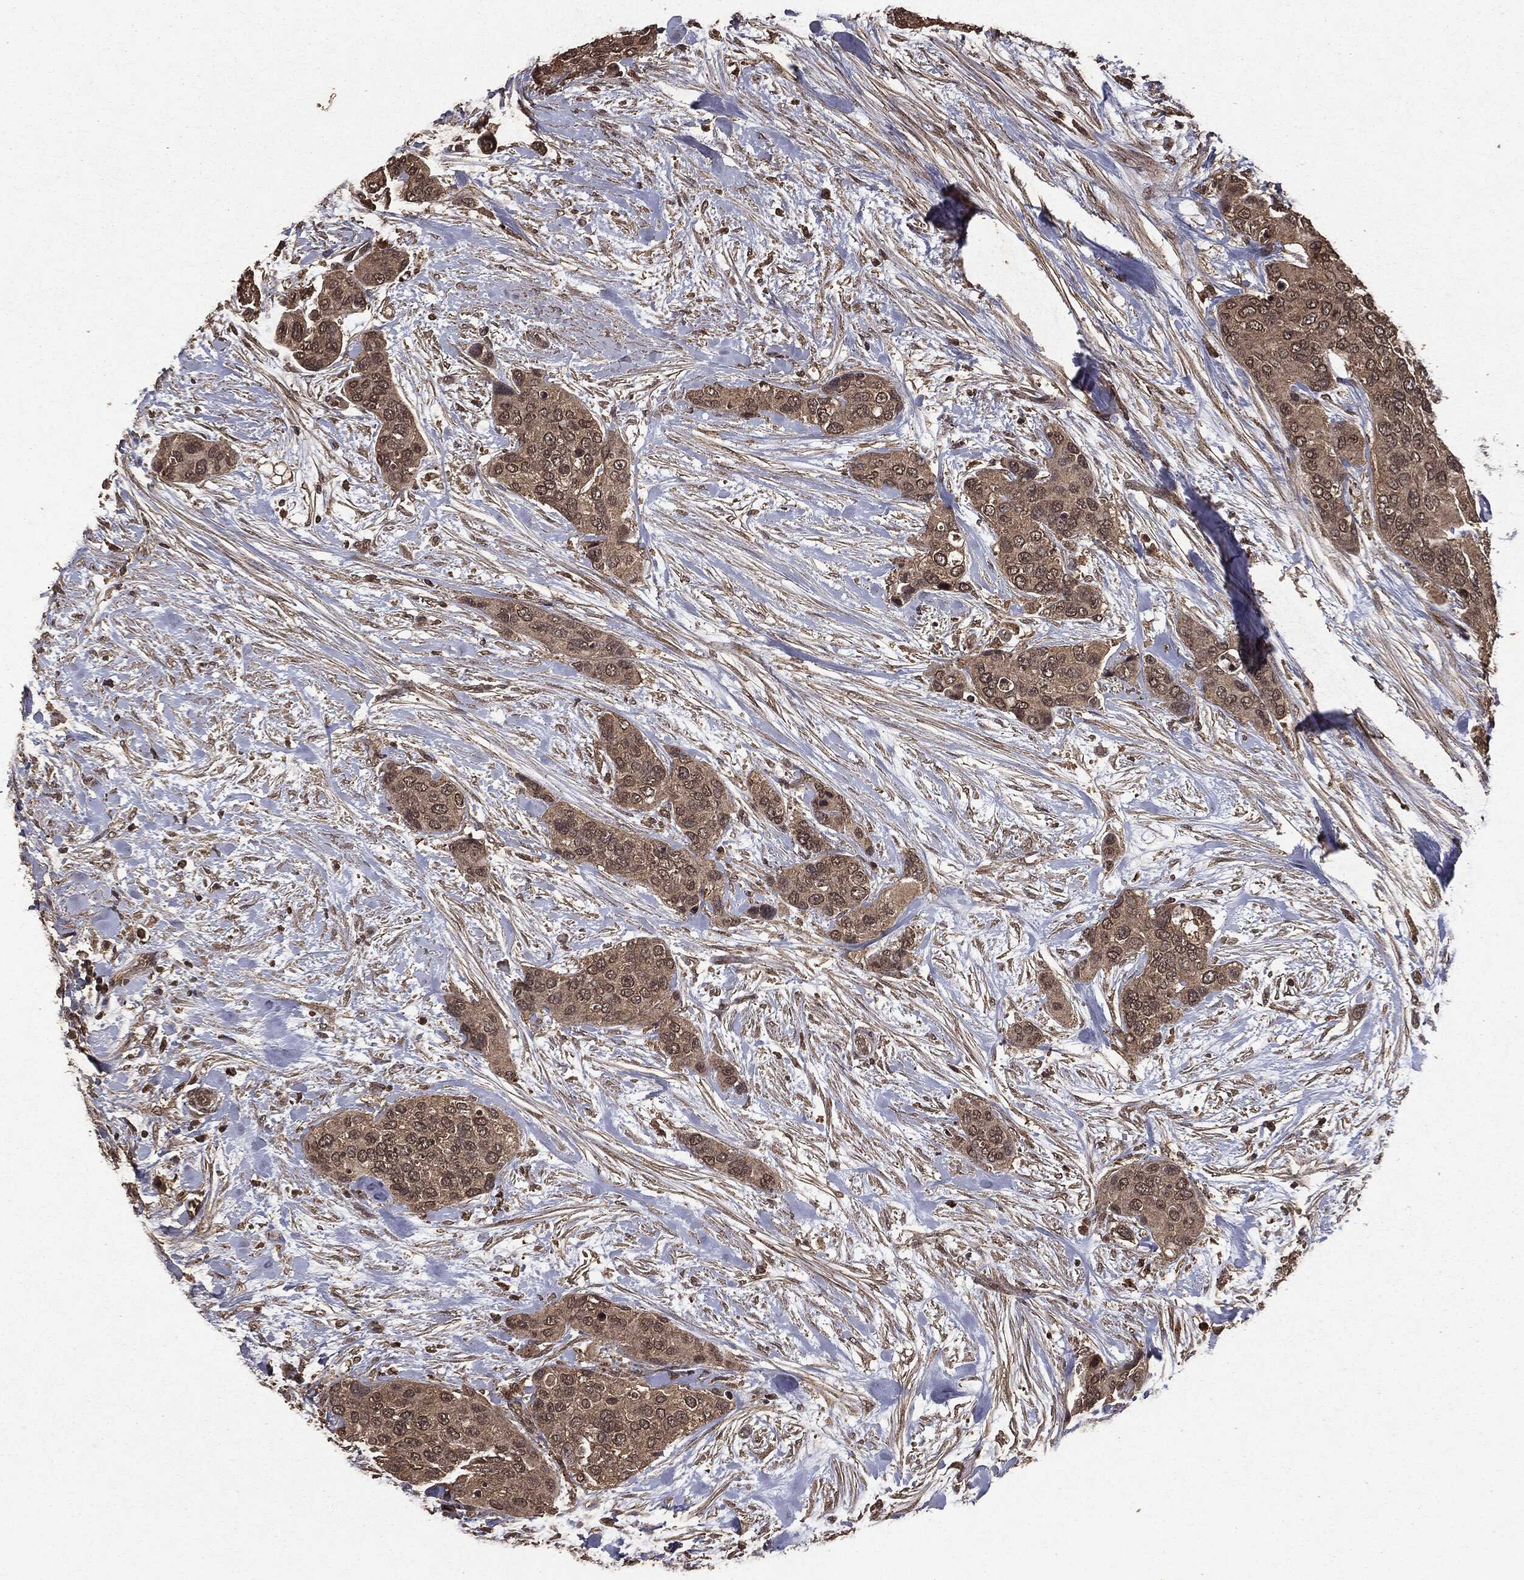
{"staining": {"intensity": "weak", "quantity": ">75%", "location": "cytoplasmic/membranous"}, "tissue": "urothelial cancer", "cell_type": "Tumor cells", "image_type": "cancer", "snomed": [{"axis": "morphology", "description": "Urothelial carcinoma, High grade"}, {"axis": "topography", "description": "Urinary bladder"}], "caption": "Protein analysis of urothelial cancer tissue displays weak cytoplasmic/membranous positivity in about >75% of tumor cells.", "gene": "NME1", "patient": {"sex": "male", "age": 77}}